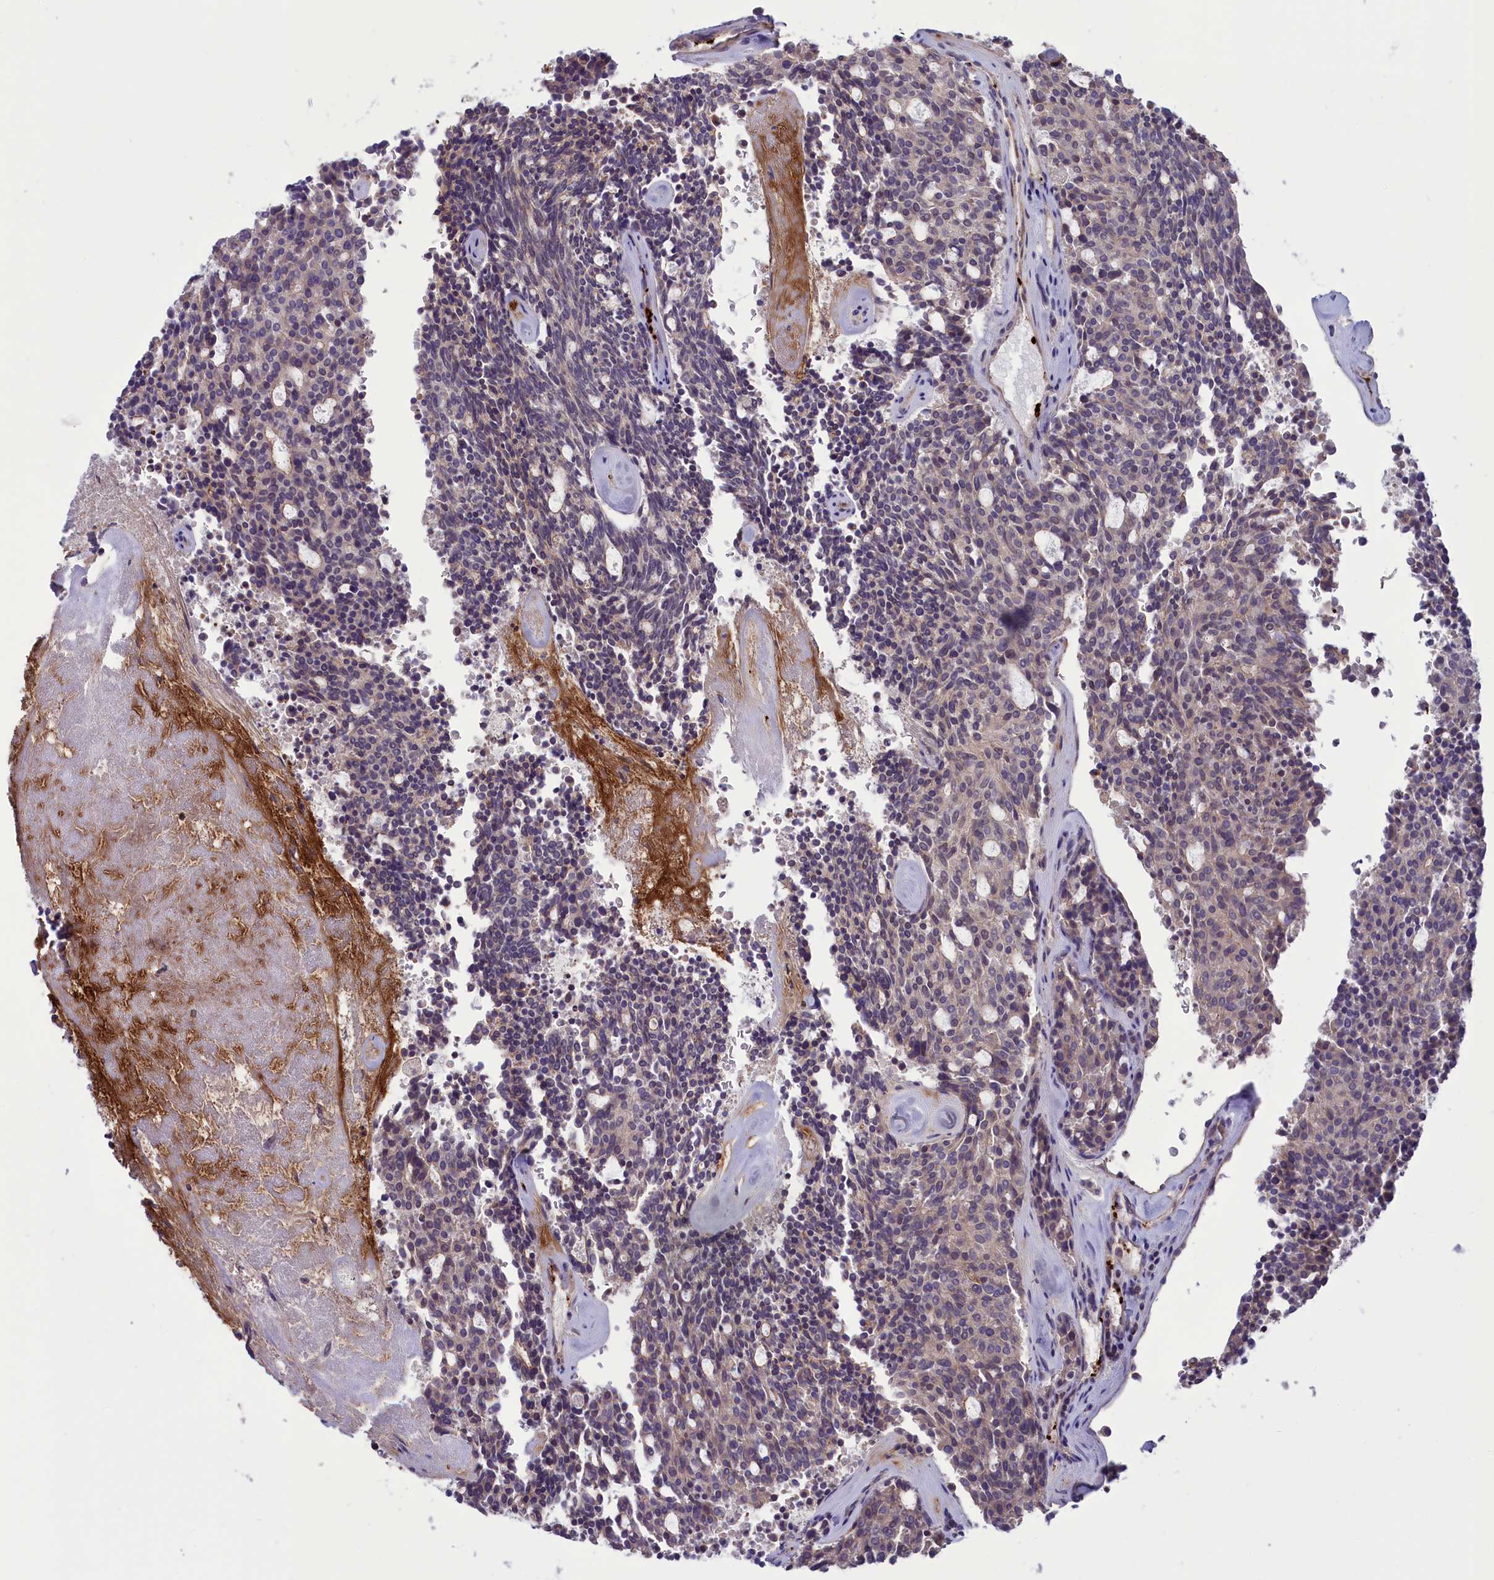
{"staining": {"intensity": "negative", "quantity": "none", "location": "none"}, "tissue": "carcinoid", "cell_type": "Tumor cells", "image_type": "cancer", "snomed": [{"axis": "morphology", "description": "Carcinoid, malignant, NOS"}, {"axis": "topography", "description": "Pancreas"}], "caption": "Histopathology image shows no significant protein expression in tumor cells of carcinoid (malignant). (DAB immunohistochemistry (IHC), high magnification).", "gene": "HEATR3", "patient": {"sex": "female", "age": 54}}